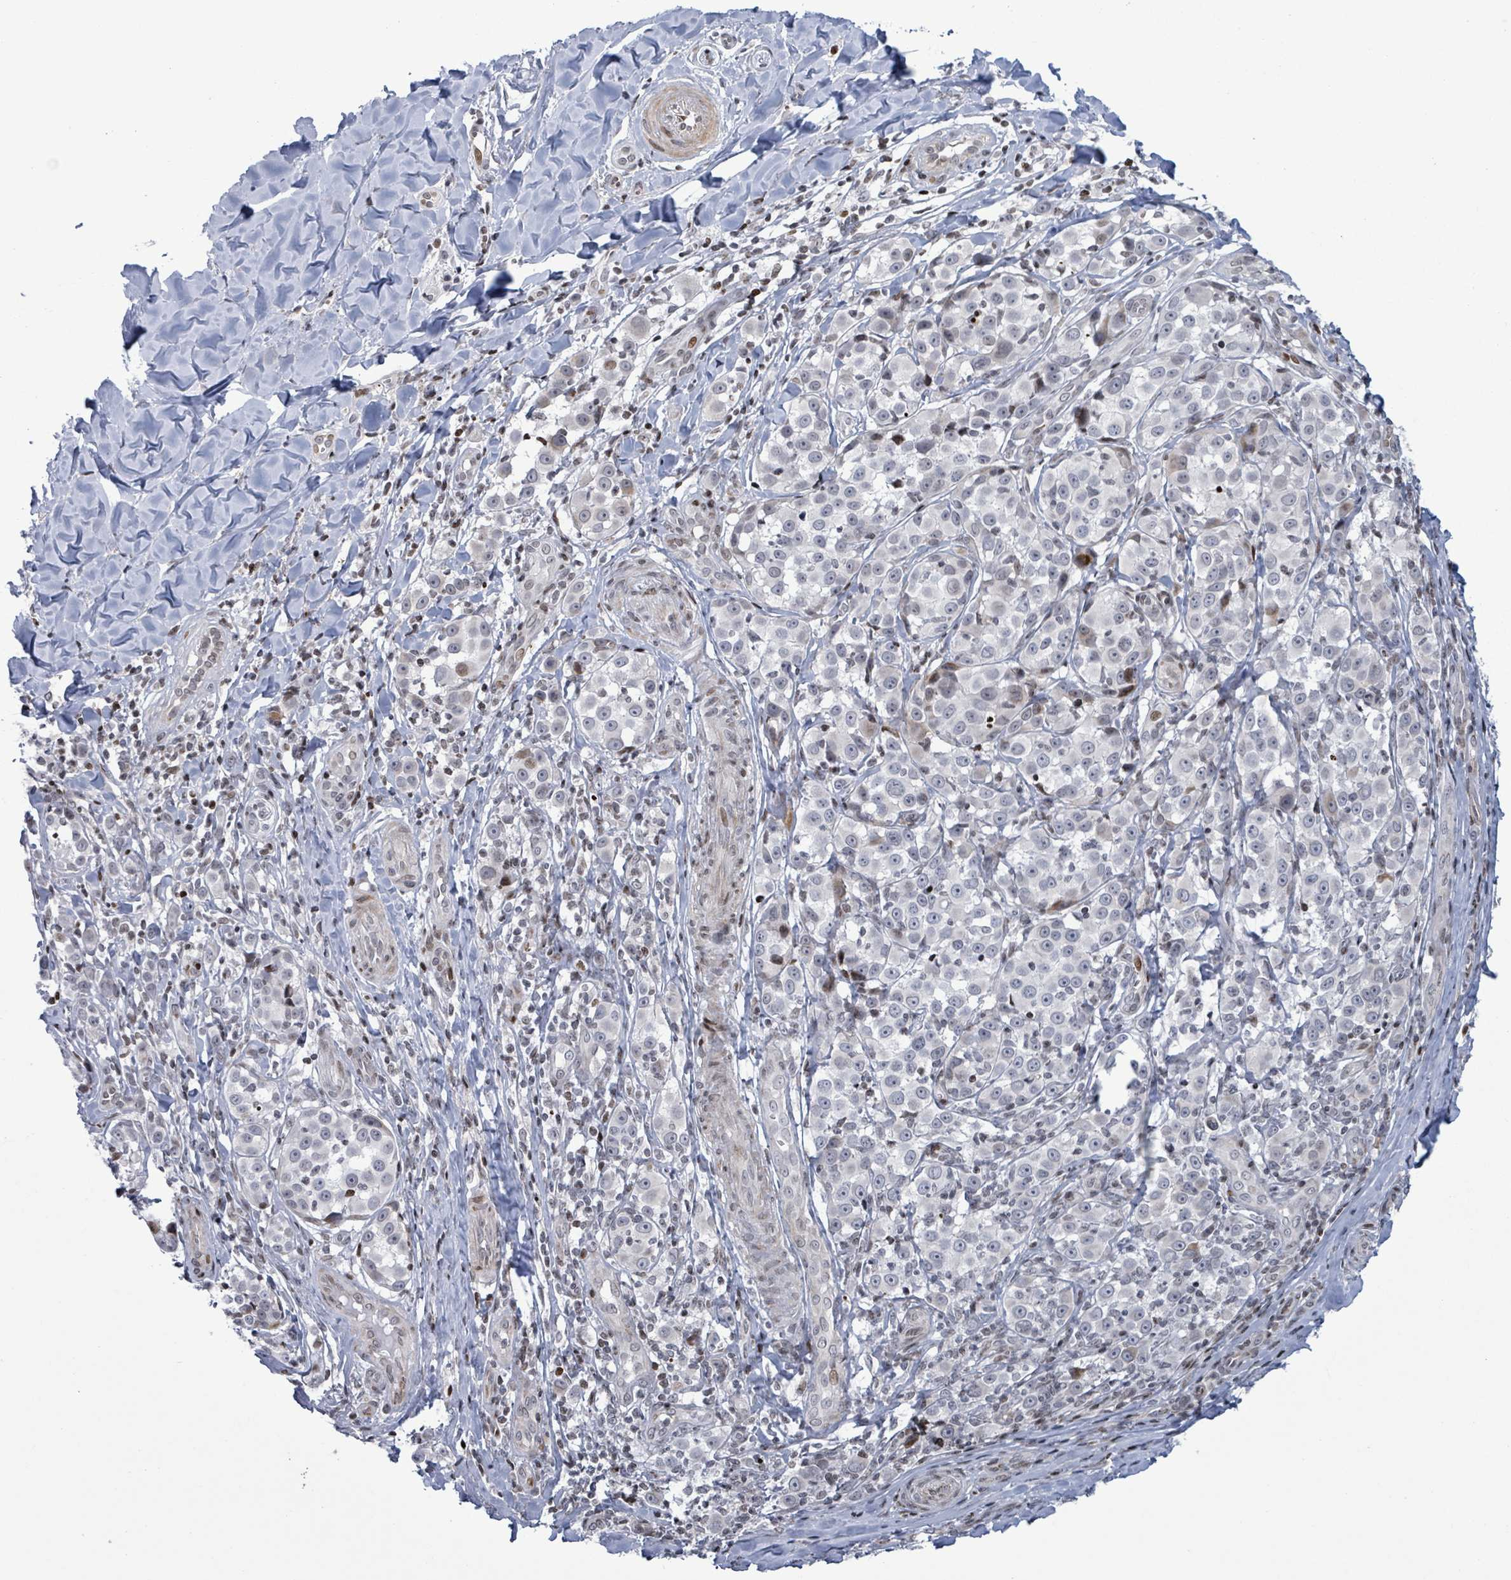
{"staining": {"intensity": "weak", "quantity": "<25%", "location": "nuclear"}, "tissue": "melanoma", "cell_type": "Tumor cells", "image_type": "cancer", "snomed": [{"axis": "morphology", "description": "Malignant melanoma, NOS"}, {"axis": "topography", "description": "Skin"}], "caption": "A micrograph of human melanoma is negative for staining in tumor cells.", "gene": "FNDC4", "patient": {"sex": "female", "age": 35}}